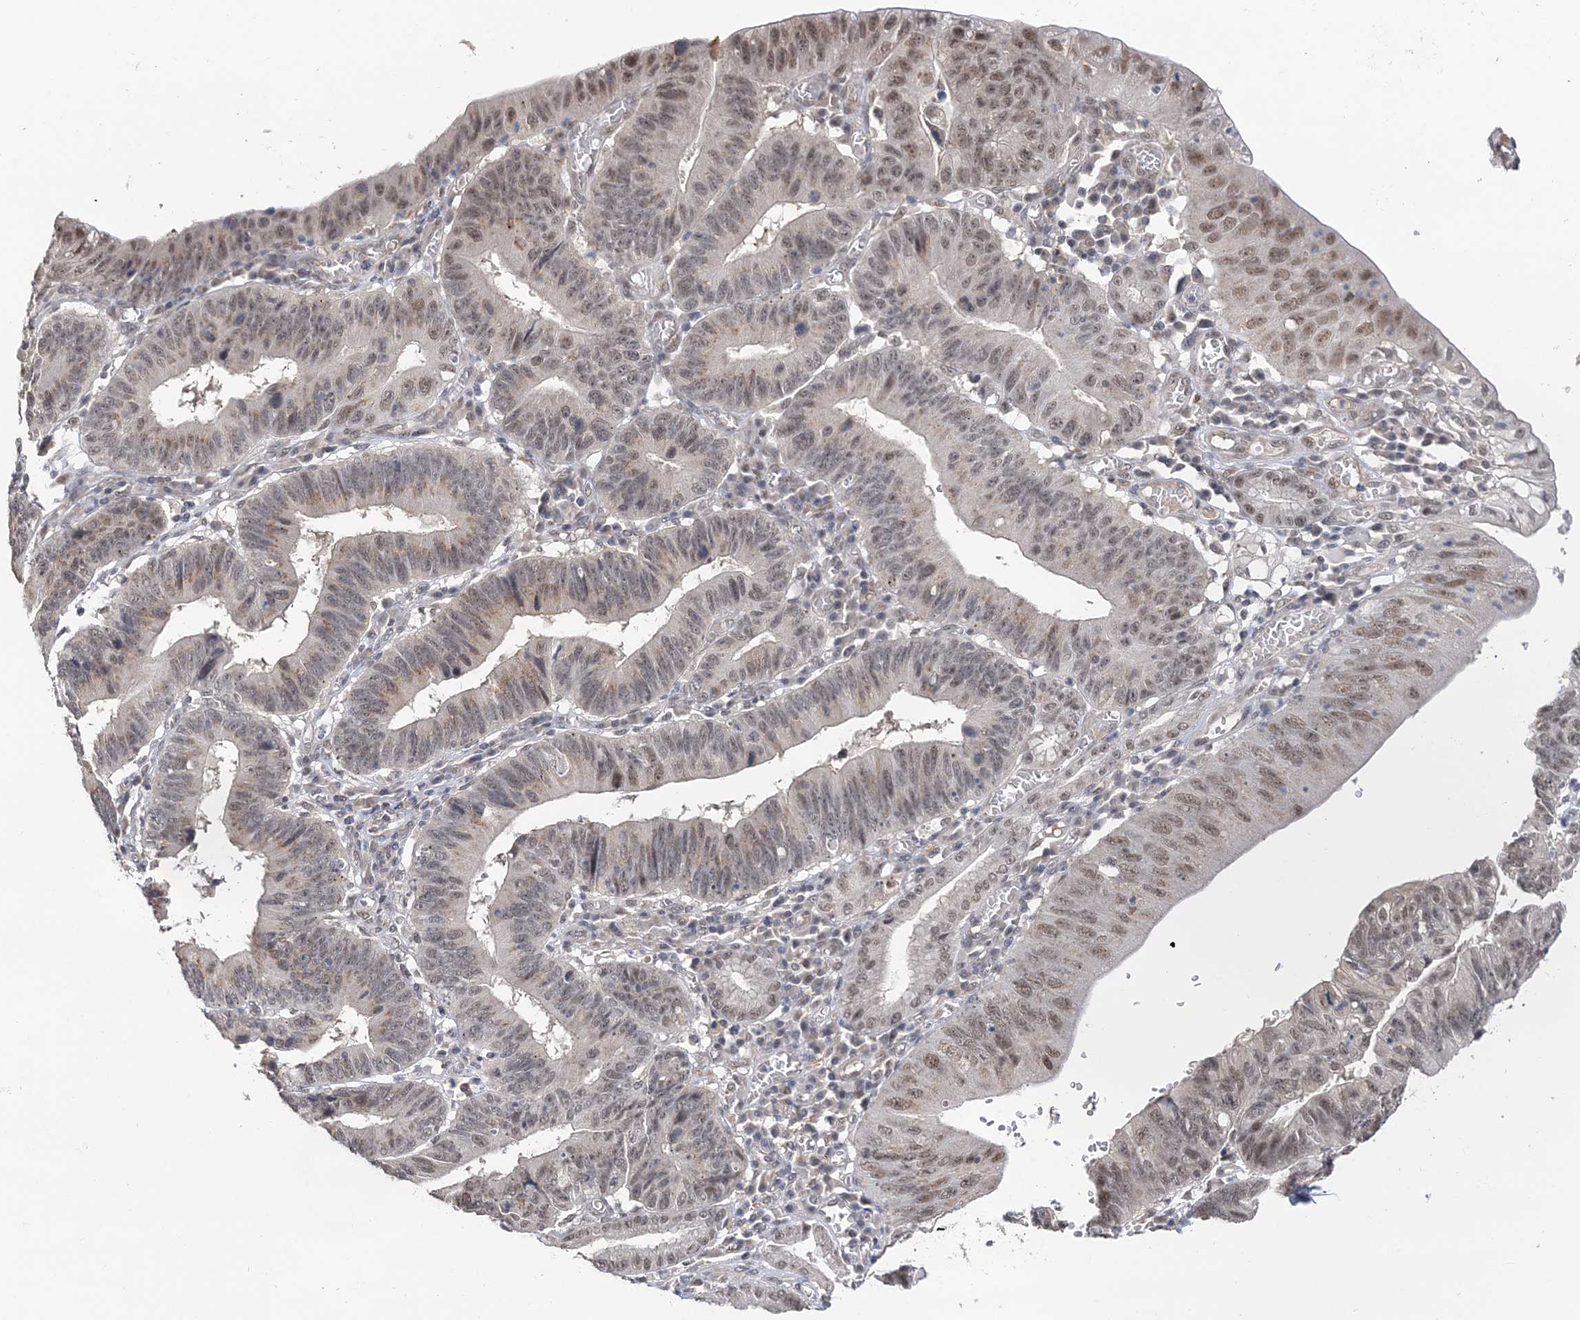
{"staining": {"intensity": "moderate", "quantity": "25%-75%", "location": "nuclear"}, "tissue": "stomach cancer", "cell_type": "Tumor cells", "image_type": "cancer", "snomed": [{"axis": "morphology", "description": "Adenocarcinoma, NOS"}, {"axis": "topography", "description": "Stomach"}], "caption": "Stomach cancer was stained to show a protein in brown. There is medium levels of moderate nuclear positivity in approximately 25%-75% of tumor cells. (Brightfield microscopy of DAB IHC at high magnification).", "gene": "TSHZ2", "patient": {"sex": "male", "age": 59}}